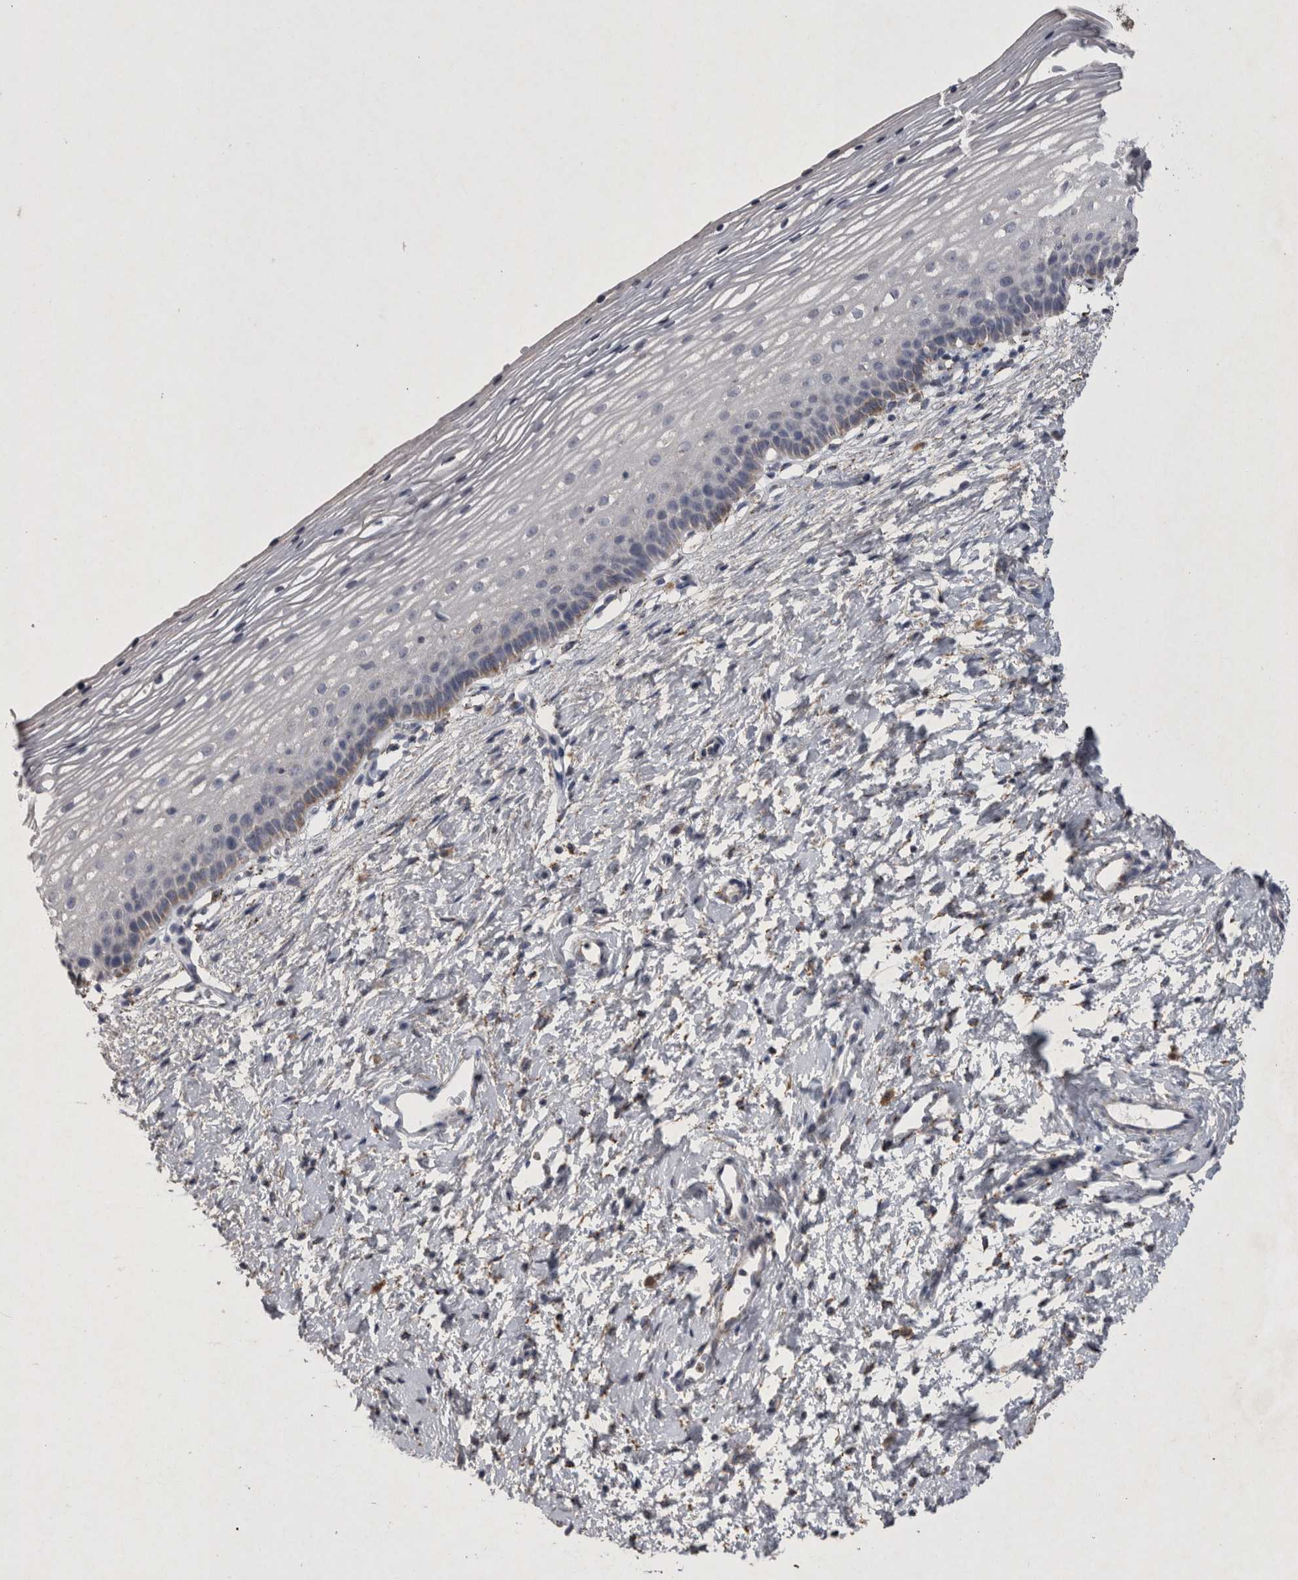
{"staining": {"intensity": "strong", "quantity": ">75%", "location": "cytoplasmic/membranous"}, "tissue": "cervix", "cell_type": "Glandular cells", "image_type": "normal", "snomed": [{"axis": "morphology", "description": "Normal tissue, NOS"}, {"axis": "topography", "description": "Cervix"}], "caption": "Protein staining of unremarkable cervix demonstrates strong cytoplasmic/membranous expression in about >75% of glandular cells. (Brightfield microscopy of DAB IHC at high magnification).", "gene": "DKK3", "patient": {"sex": "female", "age": 72}}